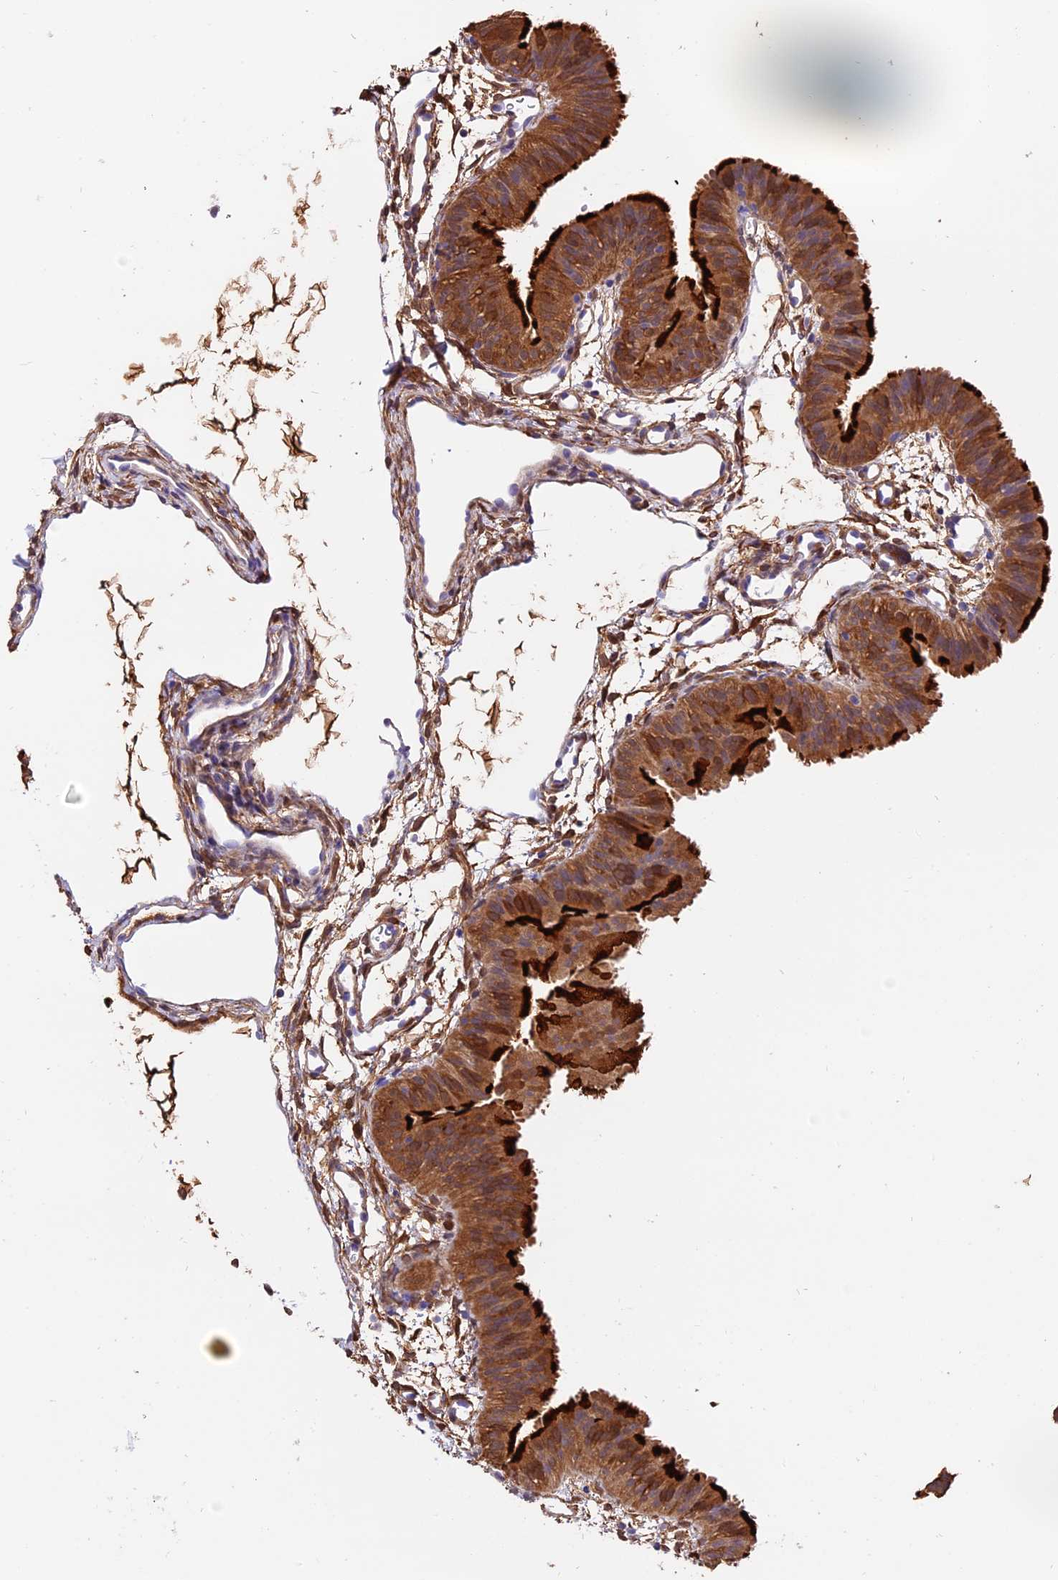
{"staining": {"intensity": "strong", "quantity": "25%-75%", "location": "cytoplasmic/membranous,nuclear"}, "tissue": "fallopian tube", "cell_type": "Glandular cells", "image_type": "normal", "snomed": [{"axis": "morphology", "description": "Normal tissue, NOS"}, {"axis": "topography", "description": "Fallopian tube"}], "caption": "Protein expression analysis of normal fallopian tube exhibits strong cytoplasmic/membranous,nuclear positivity in about 25%-75% of glandular cells.", "gene": "MAP3K7CL", "patient": {"sex": "female", "age": 35}}